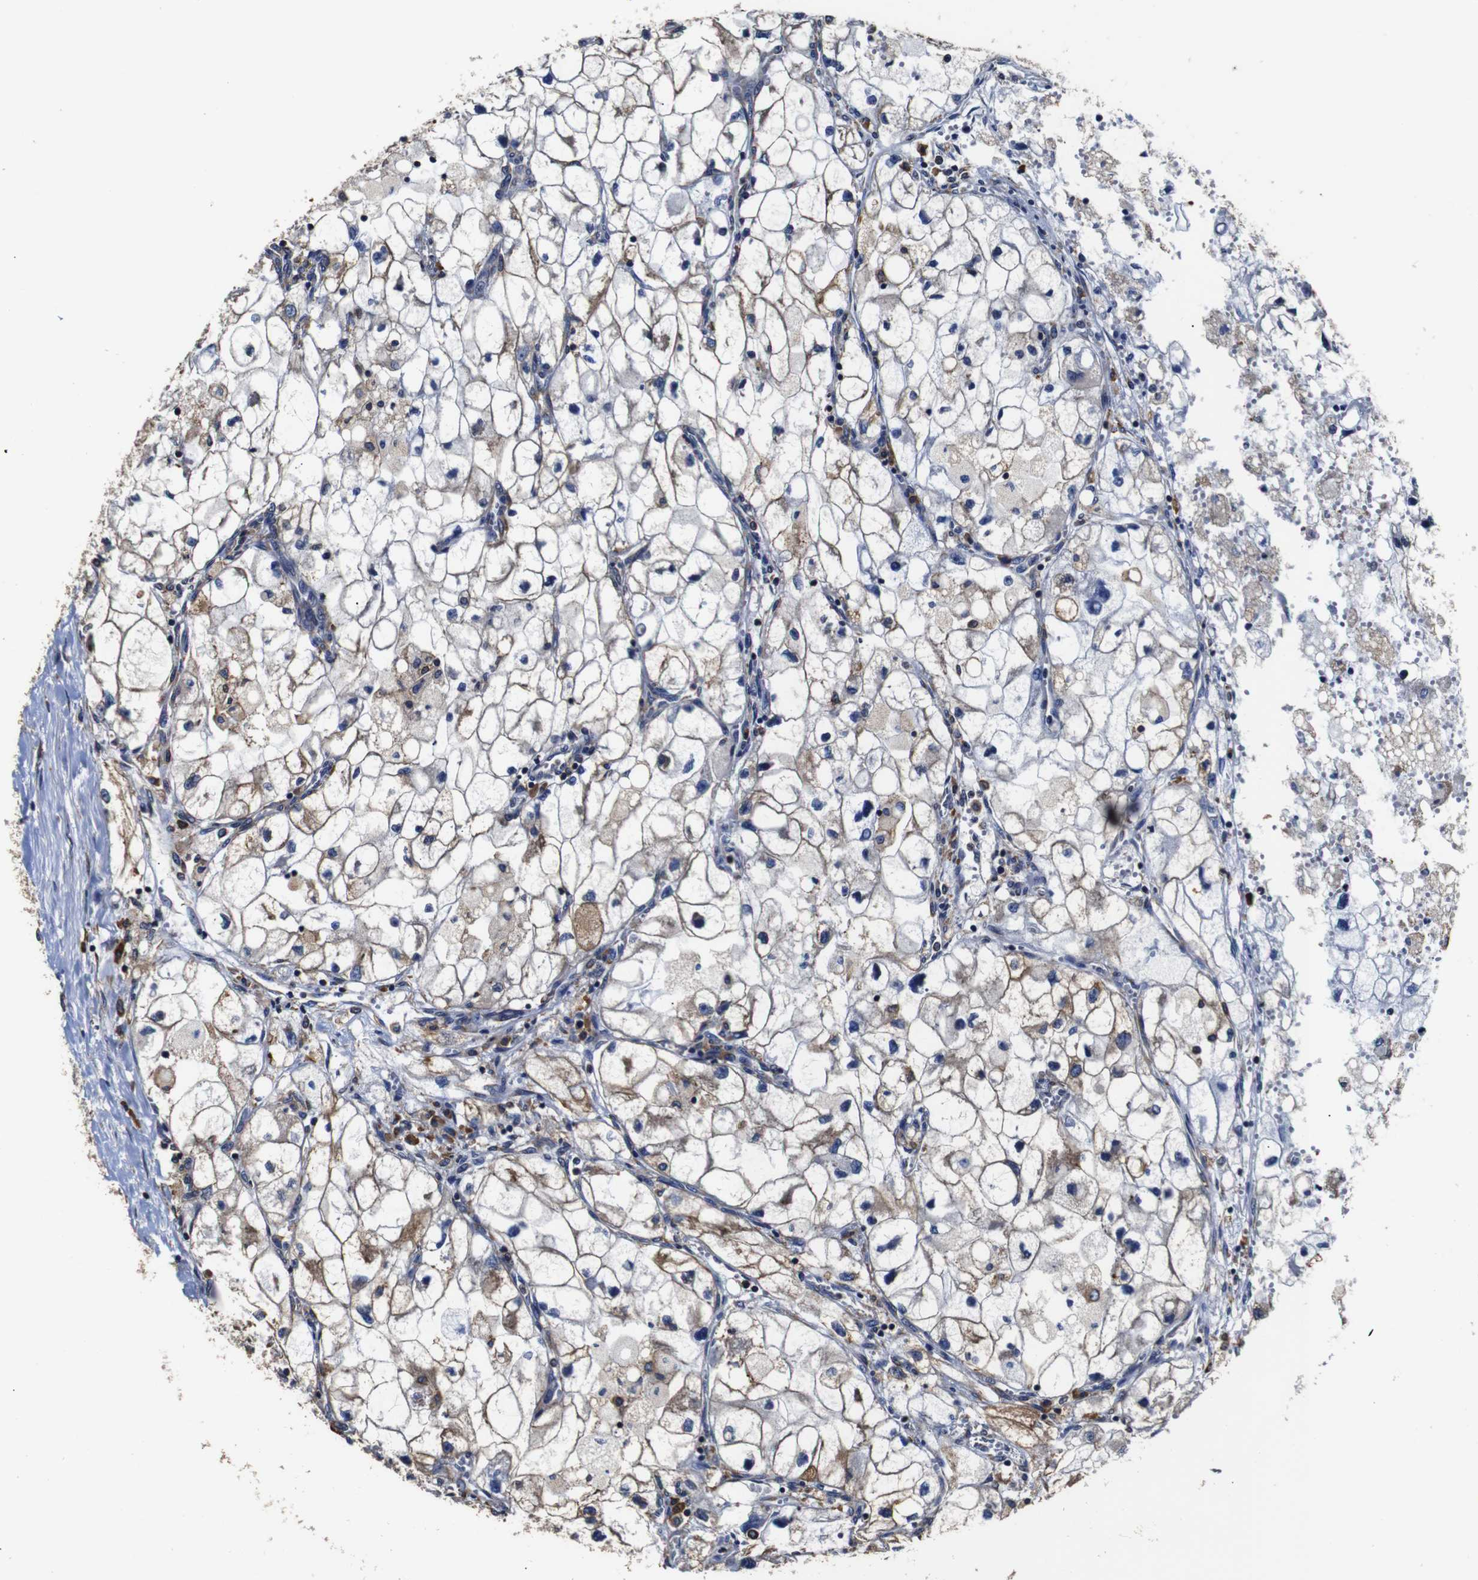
{"staining": {"intensity": "moderate", "quantity": ">75%", "location": "cytoplasmic/membranous"}, "tissue": "renal cancer", "cell_type": "Tumor cells", "image_type": "cancer", "snomed": [{"axis": "morphology", "description": "Adenocarcinoma, NOS"}, {"axis": "topography", "description": "Kidney"}], "caption": "The histopathology image demonstrates staining of renal adenocarcinoma, revealing moderate cytoplasmic/membranous protein staining (brown color) within tumor cells.", "gene": "PPIB", "patient": {"sex": "female", "age": 70}}